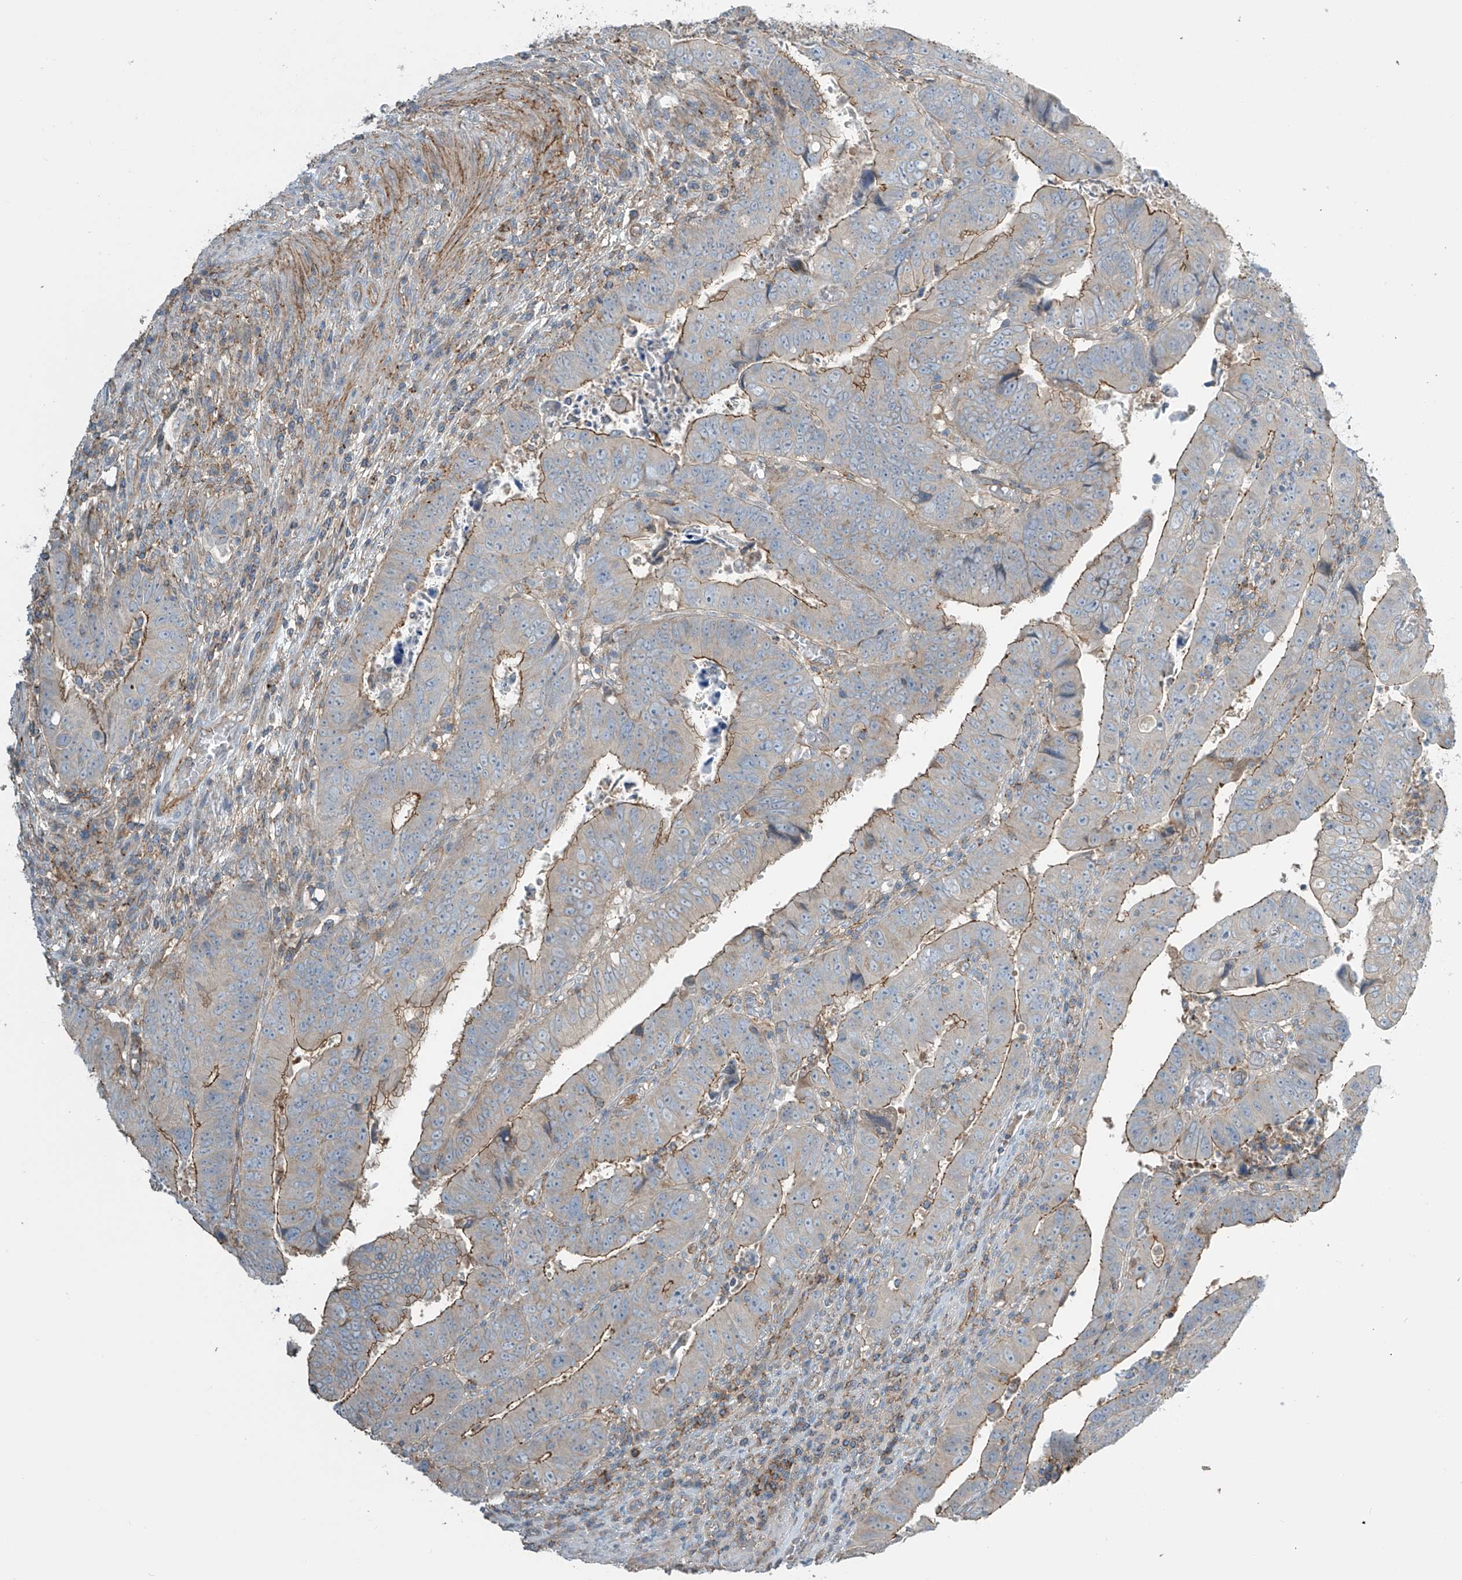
{"staining": {"intensity": "moderate", "quantity": ">75%", "location": "cytoplasmic/membranous"}, "tissue": "colorectal cancer", "cell_type": "Tumor cells", "image_type": "cancer", "snomed": [{"axis": "morphology", "description": "Normal tissue, NOS"}, {"axis": "morphology", "description": "Adenocarcinoma, NOS"}, {"axis": "topography", "description": "Rectum"}], "caption": "IHC staining of colorectal adenocarcinoma, which reveals medium levels of moderate cytoplasmic/membranous expression in approximately >75% of tumor cells indicating moderate cytoplasmic/membranous protein expression. The staining was performed using DAB (3,3'-diaminobenzidine) (brown) for protein detection and nuclei were counterstained in hematoxylin (blue).", "gene": "SLC9A2", "patient": {"sex": "female", "age": 65}}